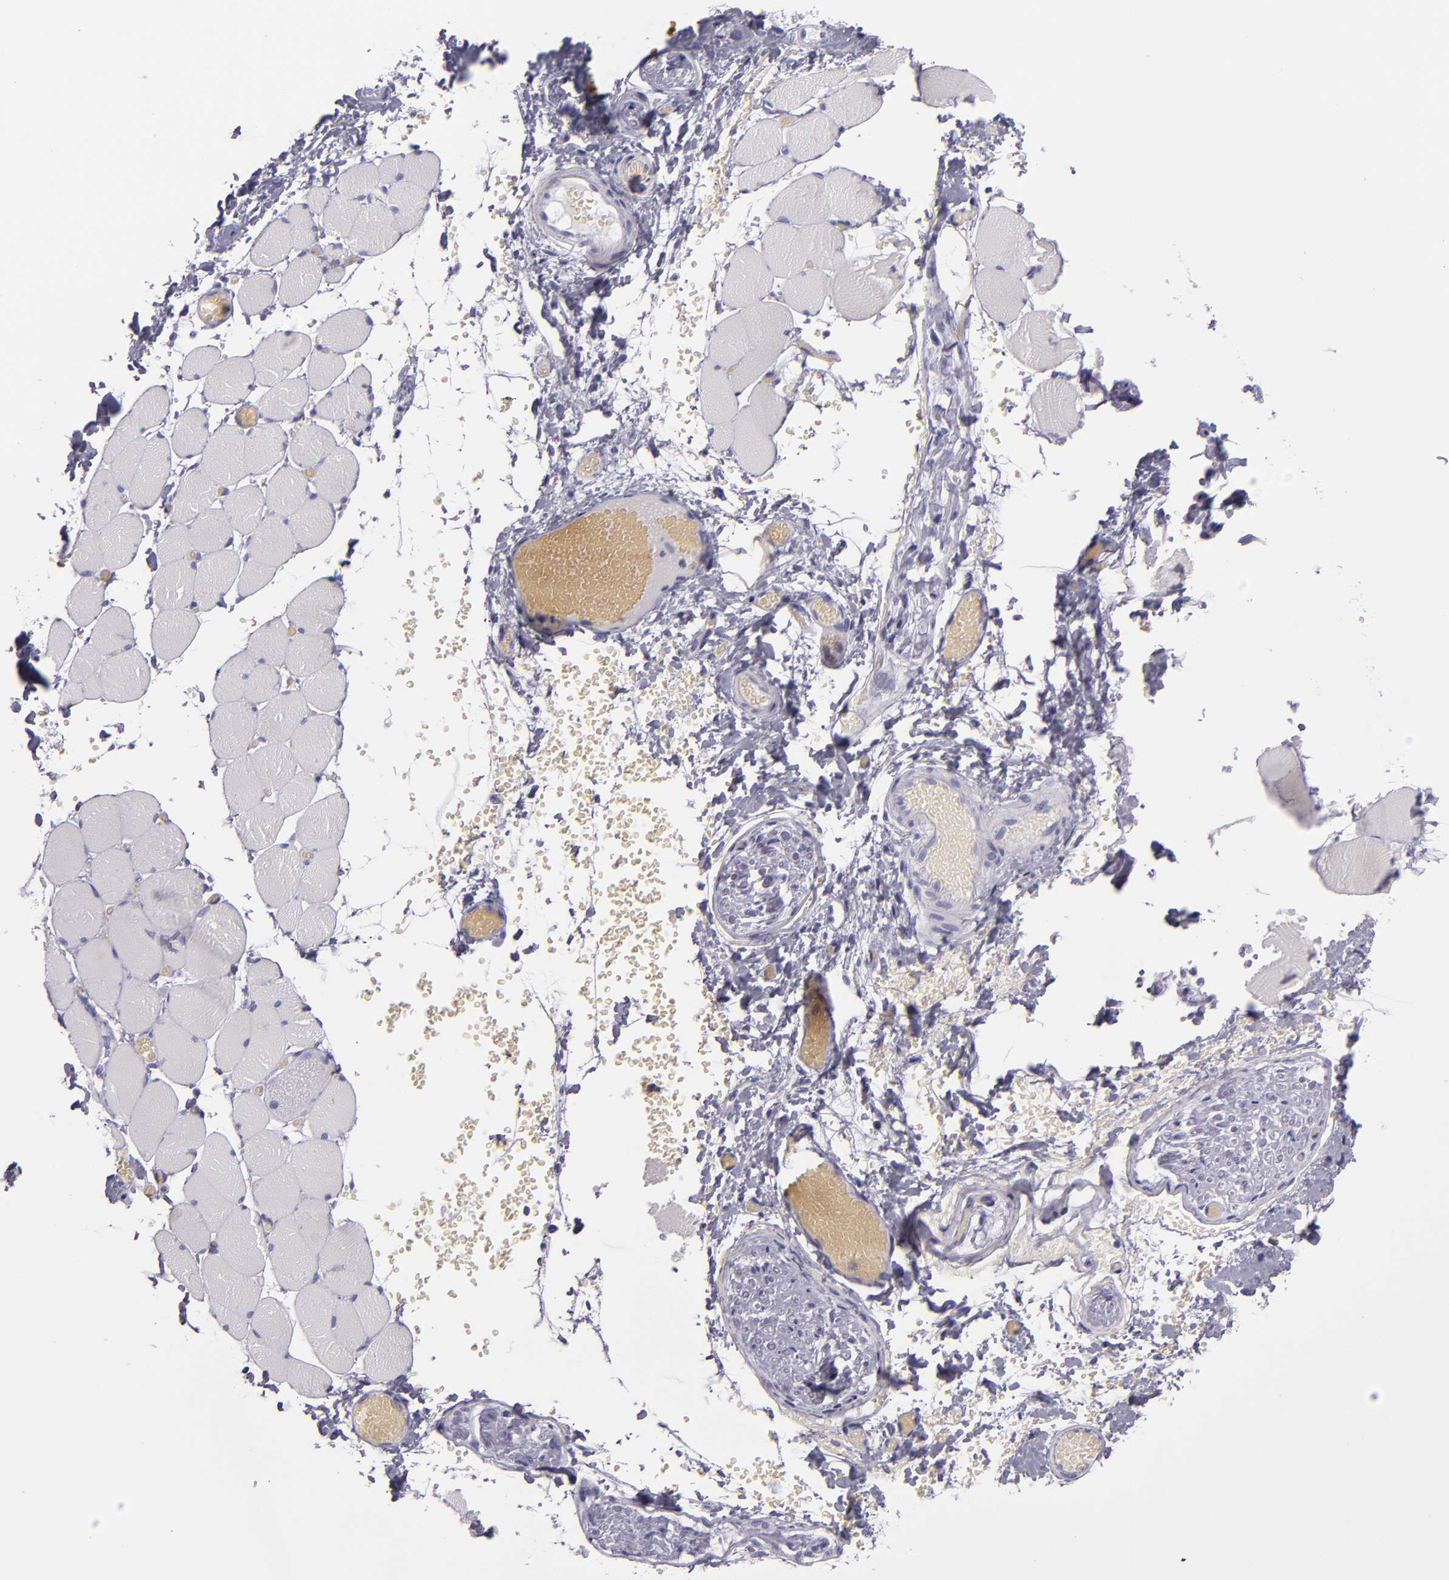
{"staining": {"intensity": "negative", "quantity": "none", "location": "none"}, "tissue": "skeletal muscle", "cell_type": "Myocytes", "image_type": "normal", "snomed": [{"axis": "morphology", "description": "Normal tissue, NOS"}, {"axis": "topography", "description": "Skeletal muscle"}, {"axis": "topography", "description": "Soft tissue"}], "caption": "This is a image of IHC staining of normal skeletal muscle, which shows no staining in myocytes.", "gene": "CR2", "patient": {"sex": "female", "age": 58}}